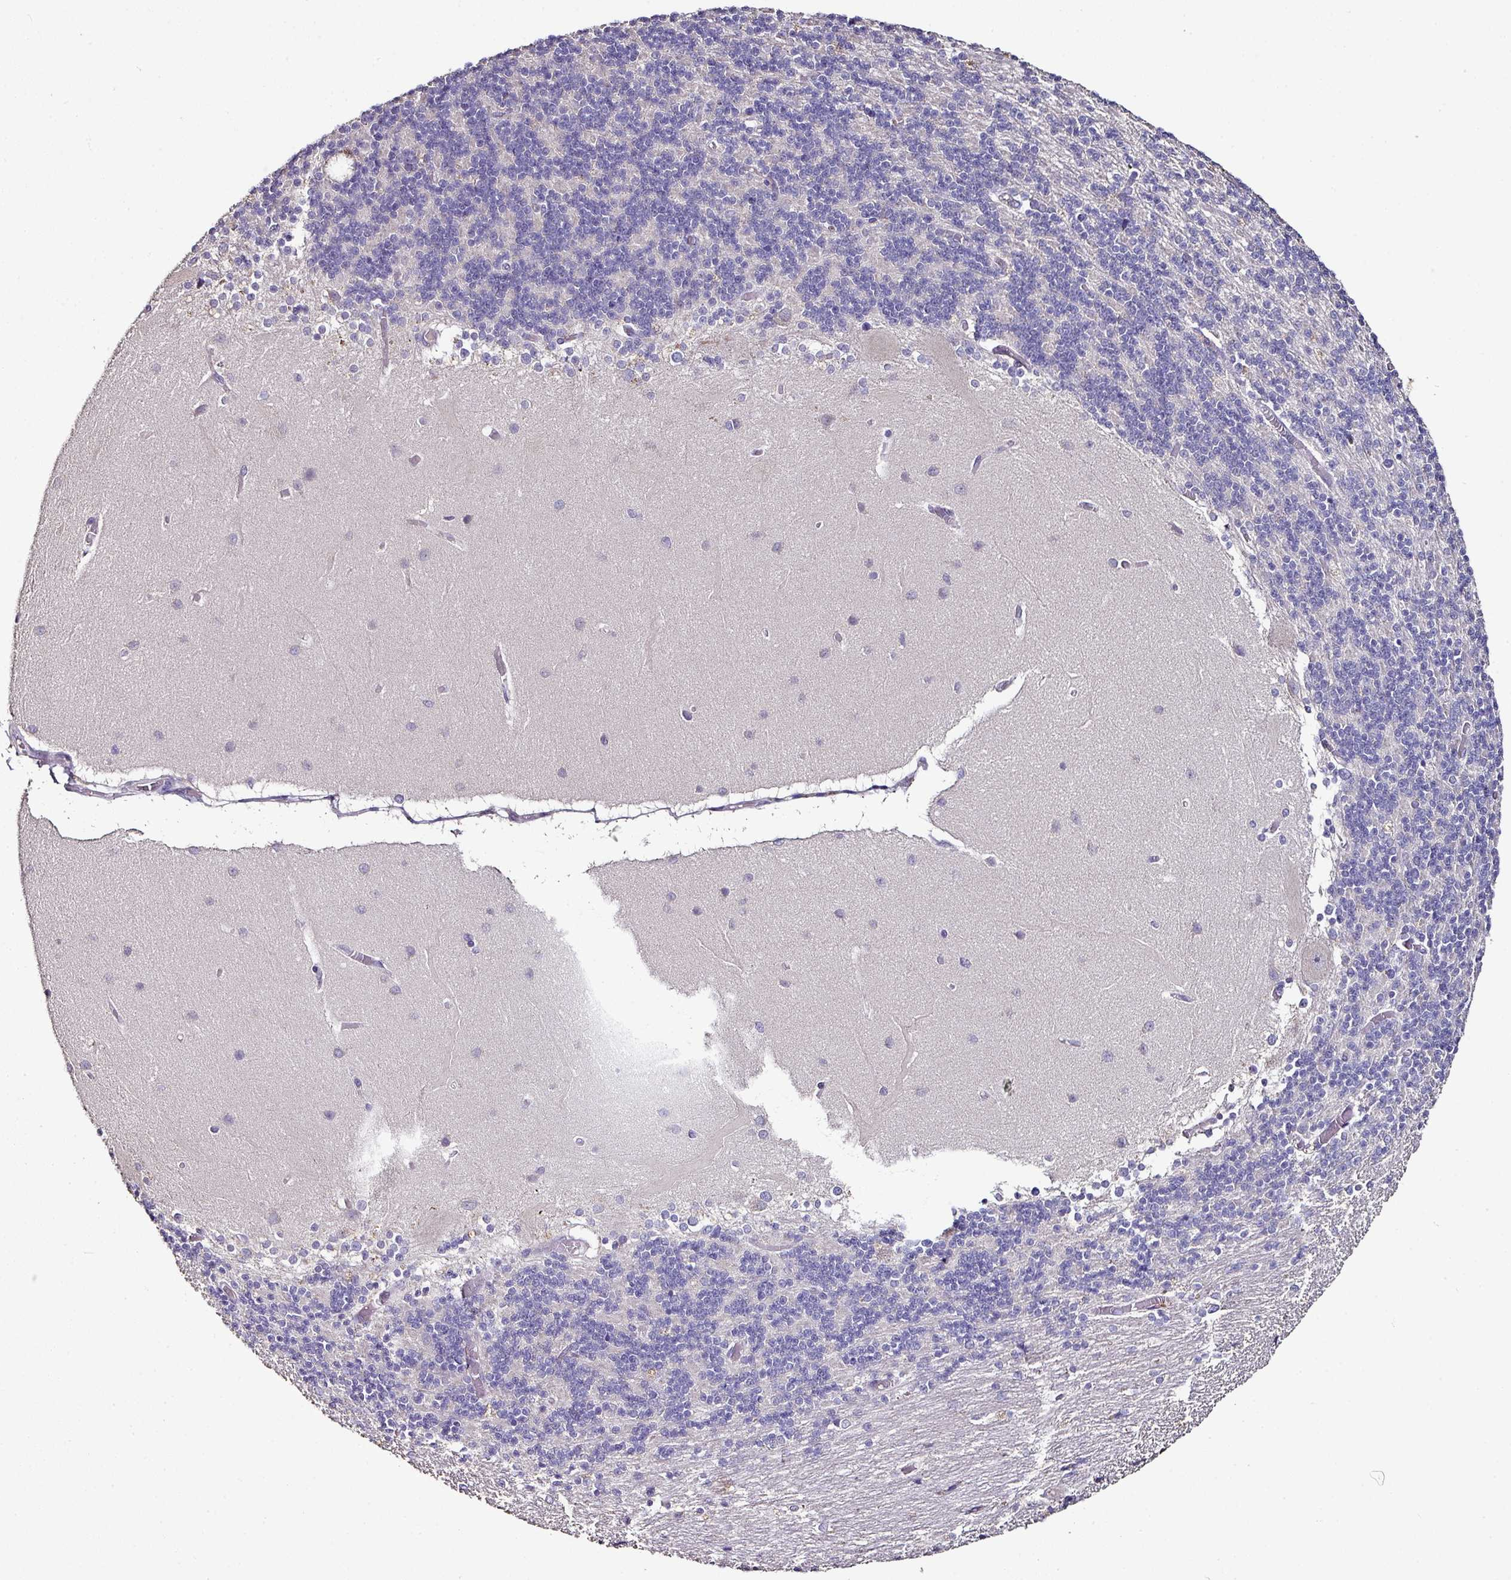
{"staining": {"intensity": "negative", "quantity": "none", "location": "none"}, "tissue": "cerebellum", "cell_type": "Cells in granular layer", "image_type": "normal", "snomed": [{"axis": "morphology", "description": "Normal tissue, NOS"}, {"axis": "topography", "description": "Cerebellum"}], "caption": "An IHC photomicrograph of normal cerebellum is shown. There is no staining in cells in granular layer of cerebellum. (IHC, brightfield microscopy, high magnification).", "gene": "SKIC2", "patient": {"sex": "female", "age": 54}}